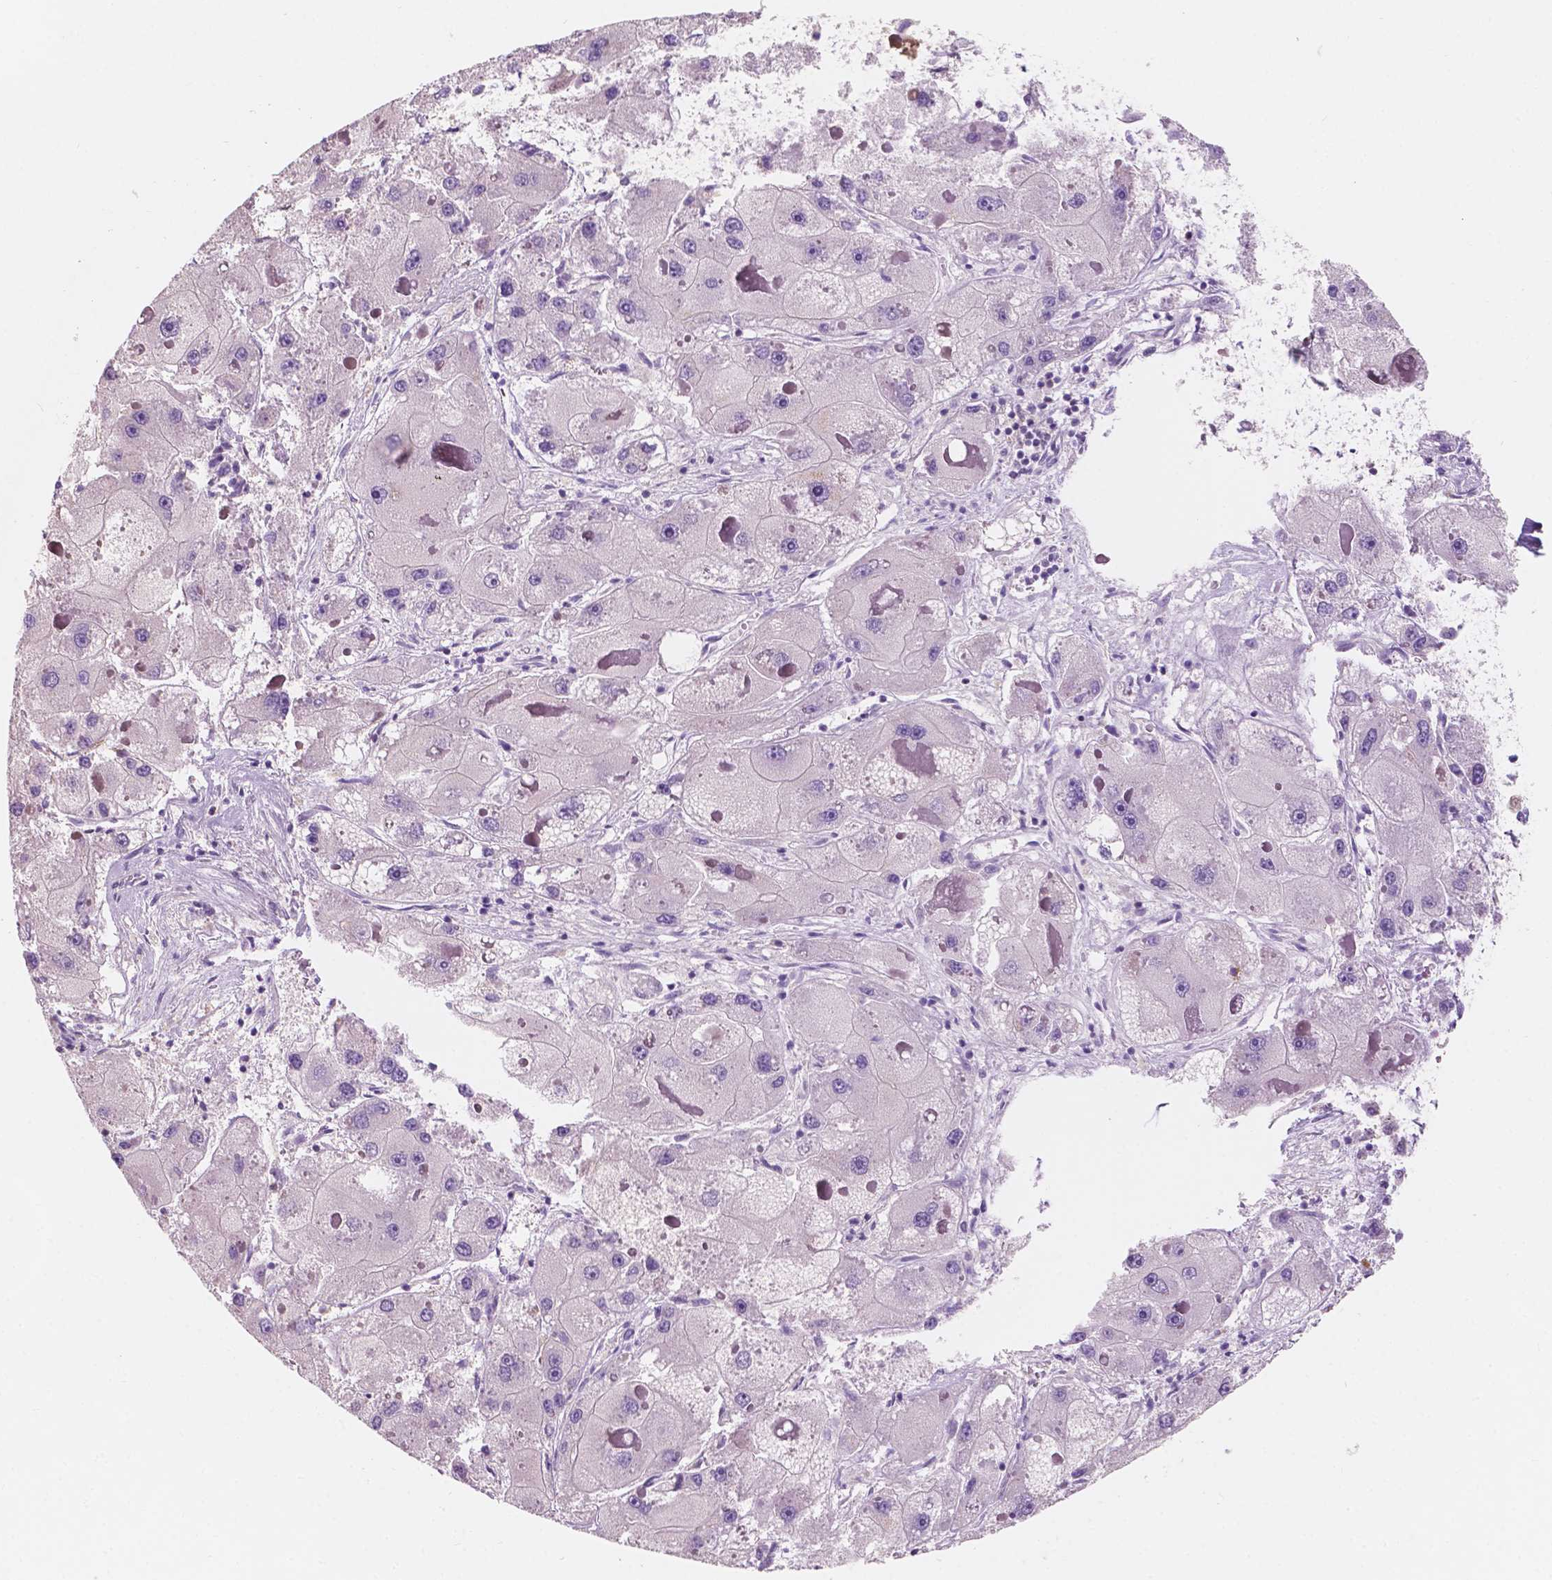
{"staining": {"intensity": "negative", "quantity": "none", "location": "none"}, "tissue": "liver cancer", "cell_type": "Tumor cells", "image_type": "cancer", "snomed": [{"axis": "morphology", "description": "Carcinoma, Hepatocellular, NOS"}, {"axis": "topography", "description": "Liver"}], "caption": "IHC image of human liver hepatocellular carcinoma stained for a protein (brown), which reveals no positivity in tumor cells. (DAB (3,3'-diaminobenzidine) immunohistochemistry (IHC) with hematoxylin counter stain).", "gene": "SEMA4A", "patient": {"sex": "female", "age": 73}}